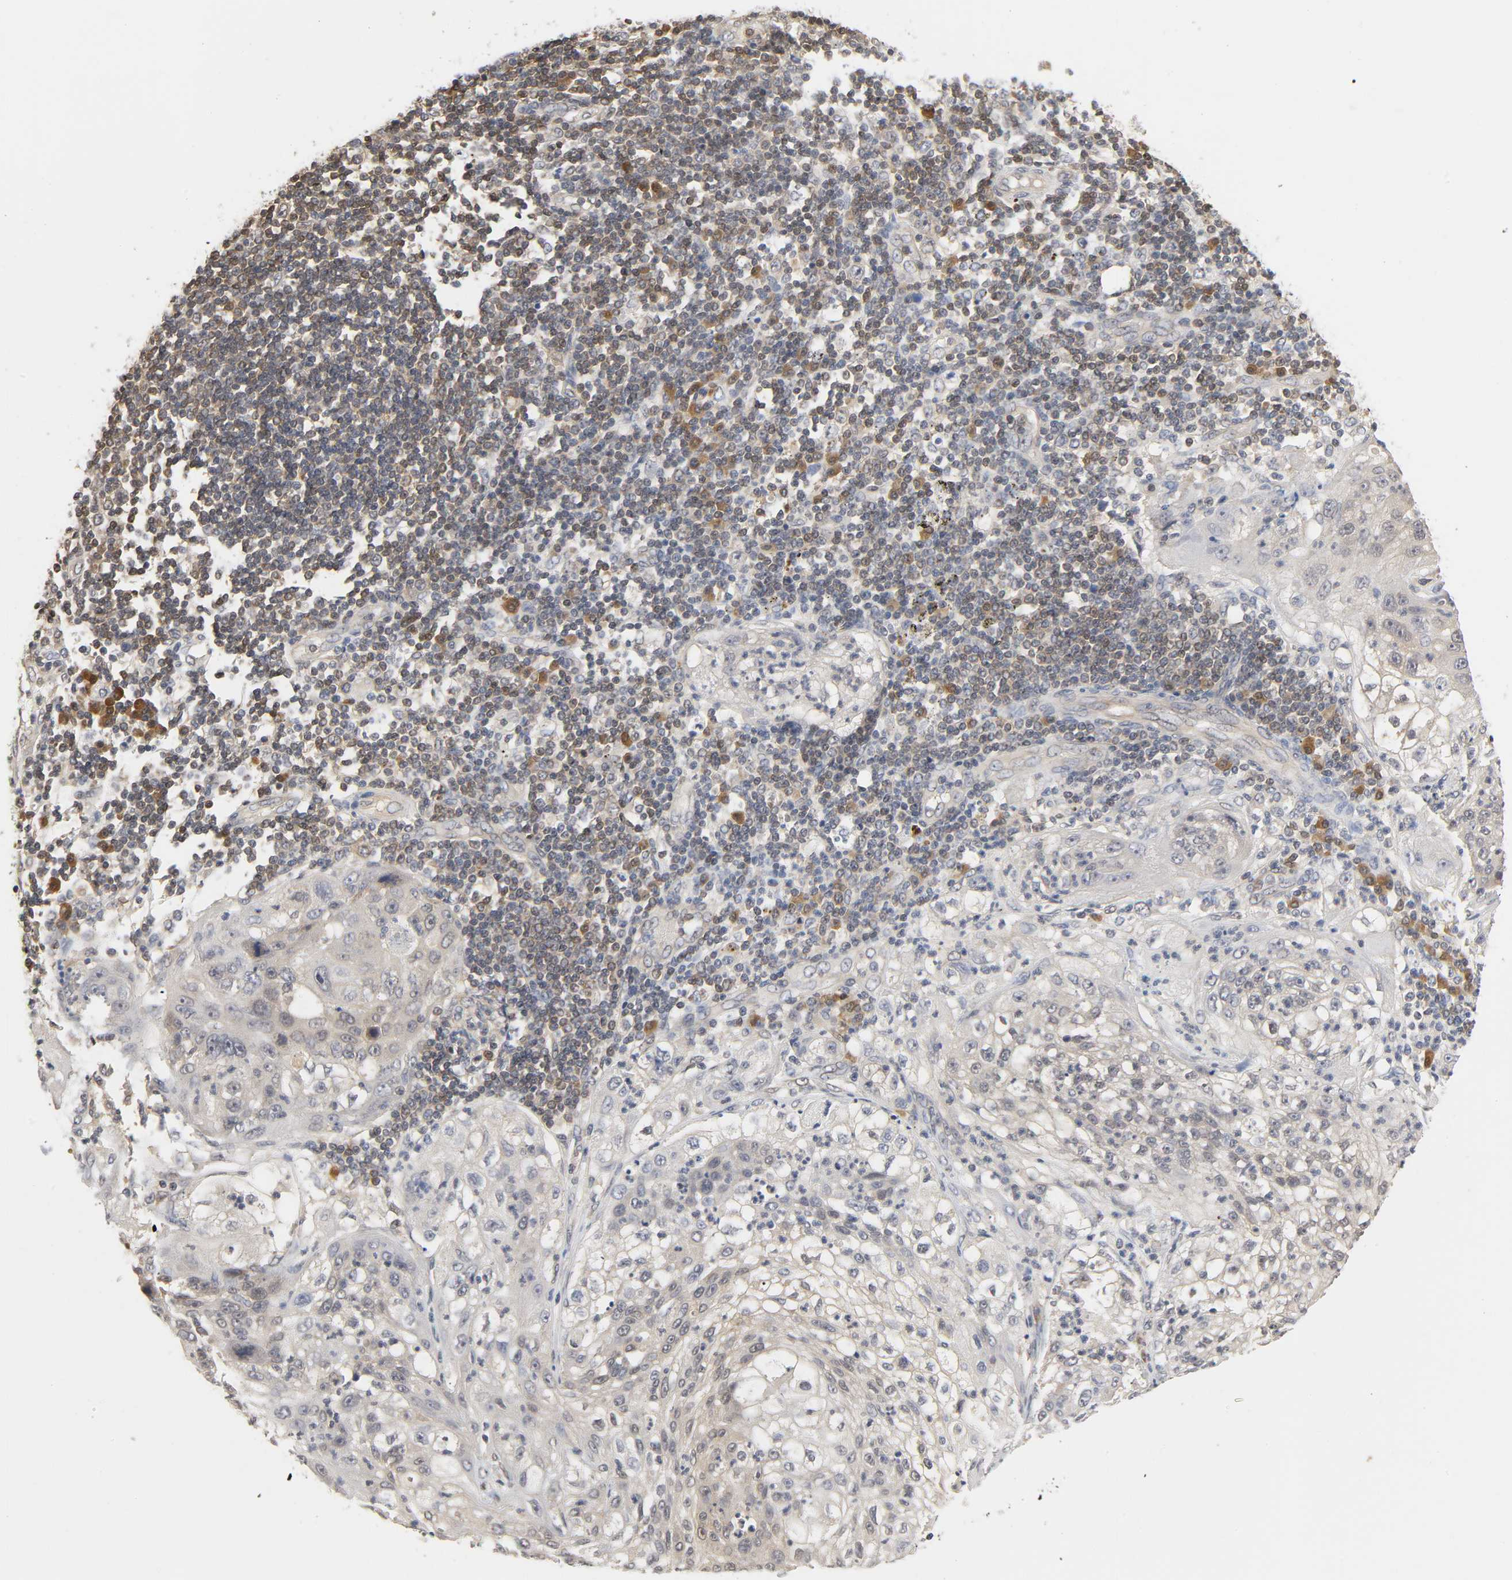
{"staining": {"intensity": "negative", "quantity": "none", "location": "none"}, "tissue": "lung cancer", "cell_type": "Tumor cells", "image_type": "cancer", "snomed": [{"axis": "morphology", "description": "Inflammation, NOS"}, {"axis": "morphology", "description": "Squamous cell carcinoma, NOS"}, {"axis": "topography", "description": "Lymph node"}, {"axis": "topography", "description": "Soft tissue"}, {"axis": "topography", "description": "Lung"}], "caption": "Lung cancer was stained to show a protein in brown. There is no significant staining in tumor cells.", "gene": "MIF", "patient": {"sex": "male", "age": 66}}